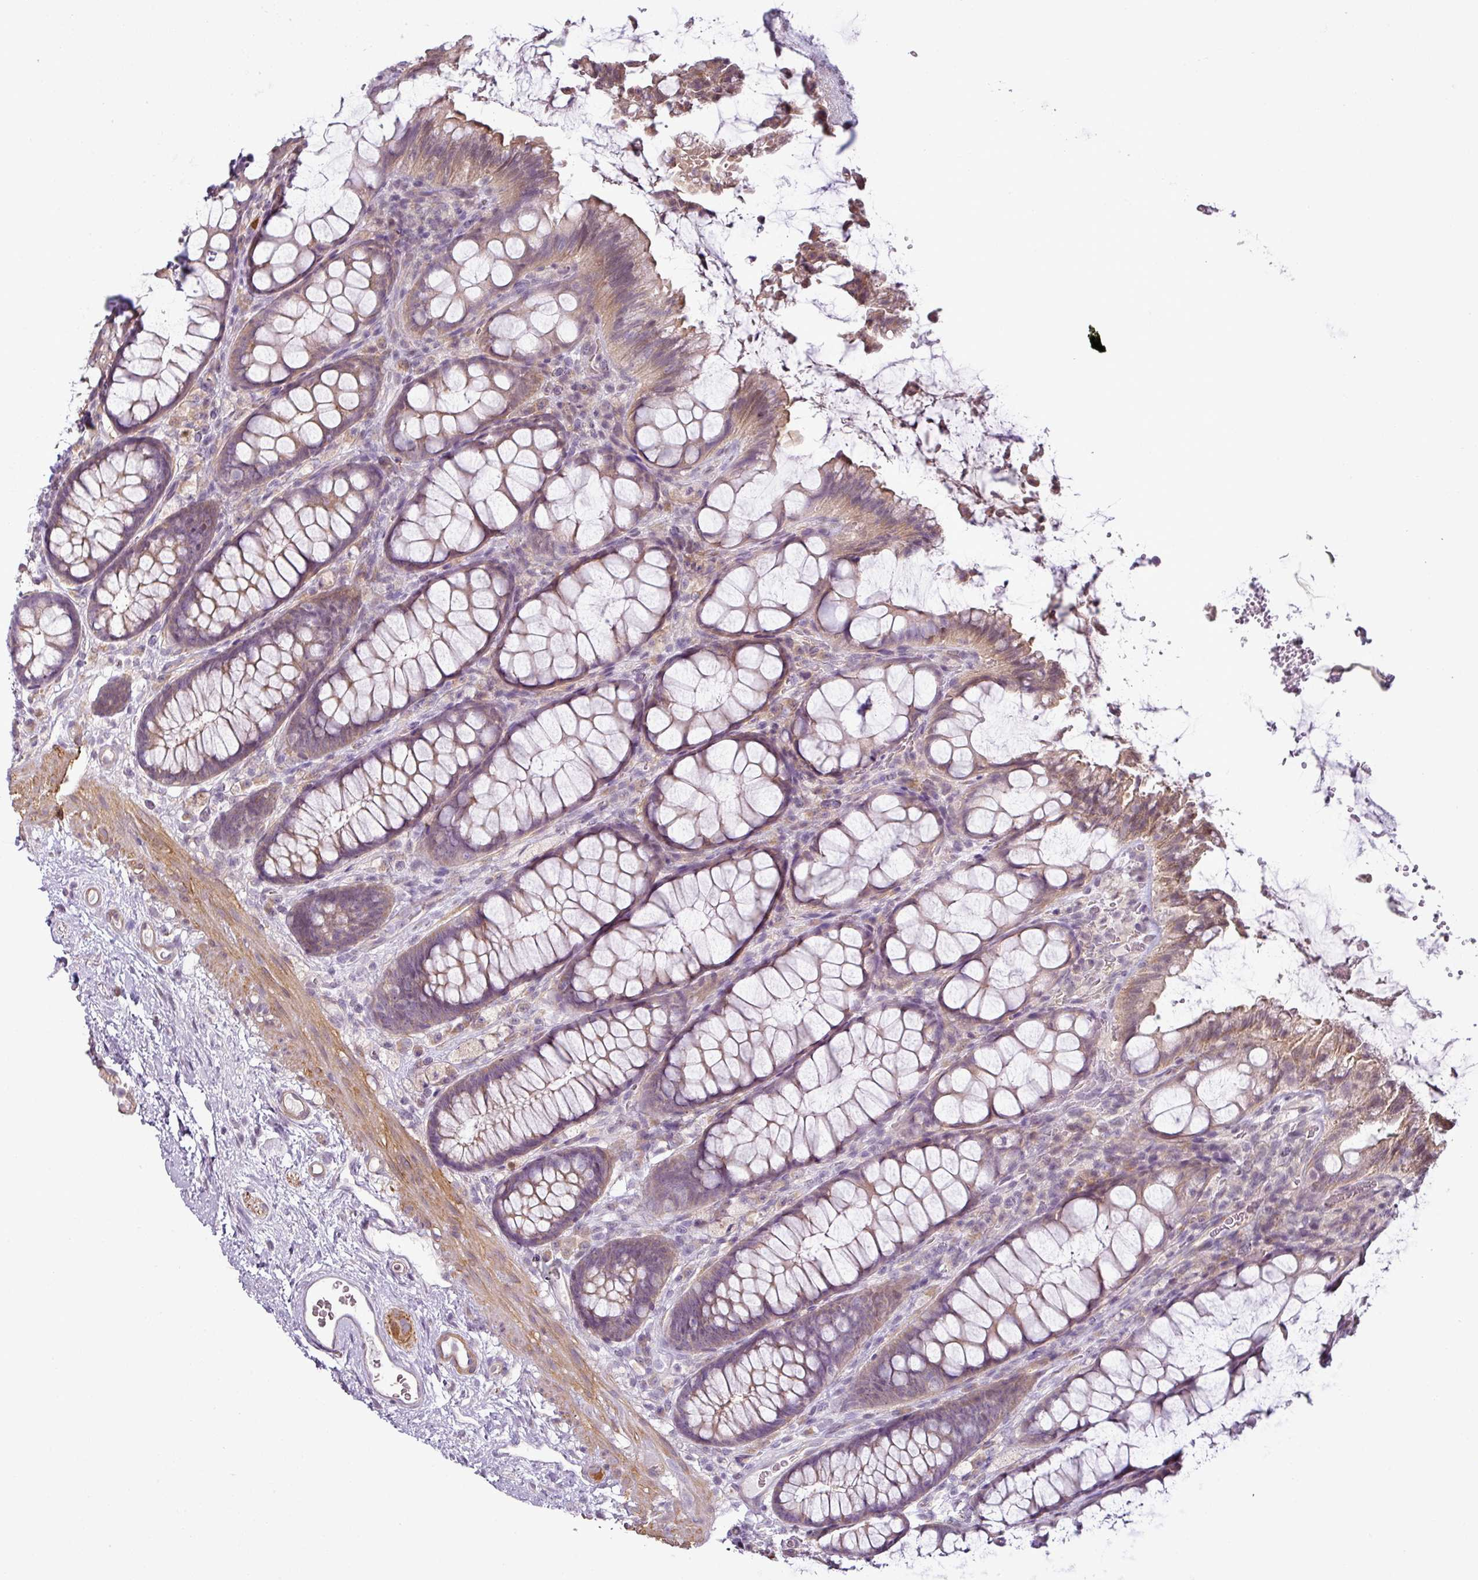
{"staining": {"intensity": "weak", "quantity": "25%-75%", "location": "cytoplasmic/membranous"}, "tissue": "rectum", "cell_type": "Glandular cells", "image_type": "normal", "snomed": [{"axis": "morphology", "description": "Normal tissue, NOS"}, {"axis": "topography", "description": "Rectum"}], "caption": "This histopathology image shows immunohistochemistry (IHC) staining of normal human rectum, with low weak cytoplasmic/membranous positivity in approximately 25%-75% of glandular cells.", "gene": "OR52D1", "patient": {"sex": "female", "age": 67}}